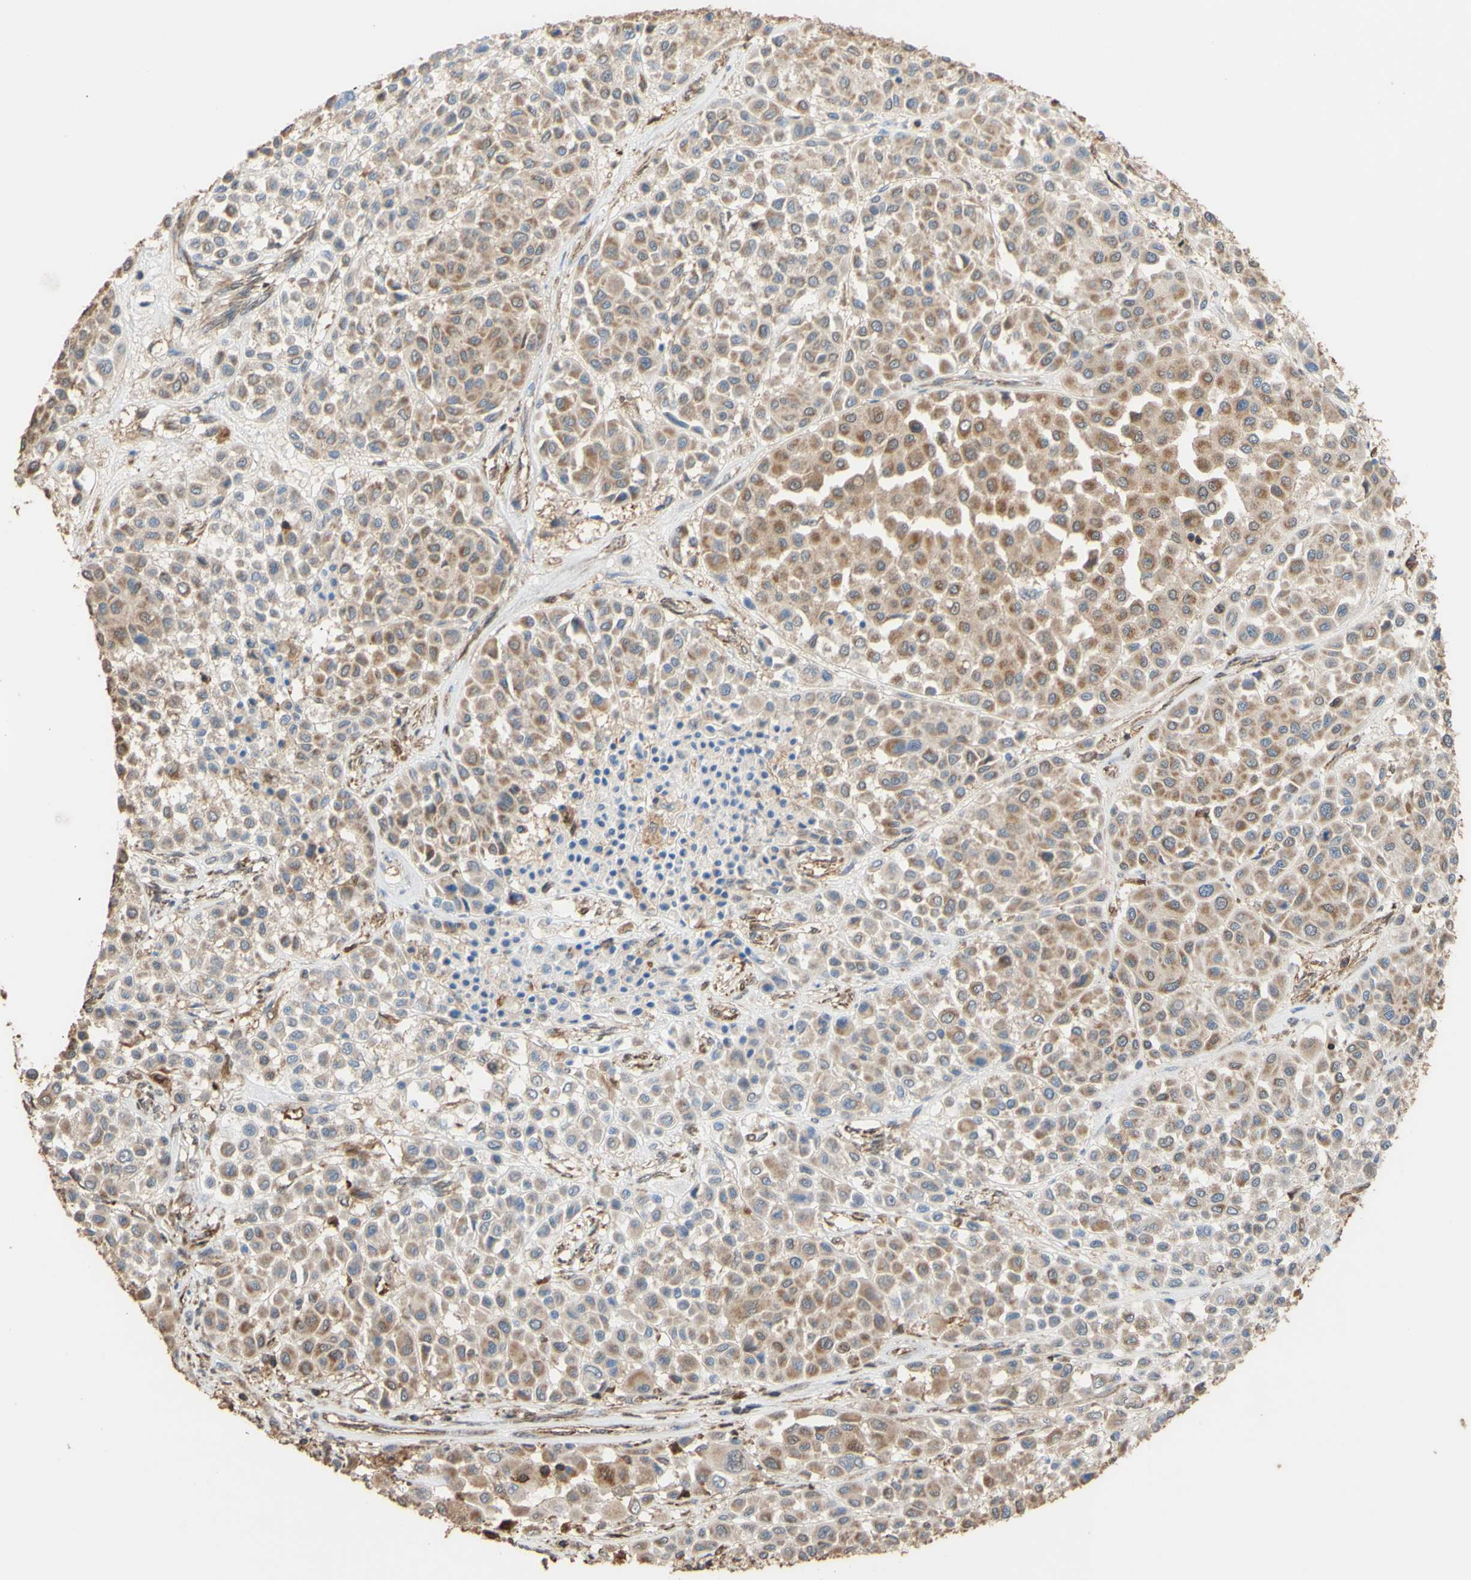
{"staining": {"intensity": "moderate", "quantity": ">75%", "location": "cytoplasmic/membranous"}, "tissue": "melanoma", "cell_type": "Tumor cells", "image_type": "cancer", "snomed": [{"axis": "morphology", "description": "Malignant melanoma, Metastatic site"}, {"axis": "topography", "description": "Soft tissue"}], "caption": "Protein staining reveals moderate cytoplasmic/membranous expression in approximately >75% of tumor cells in malignant melanoma (metastatic site).", "gene": "ALDH9A1", "patient": {"sex": "male", "age": 41}}